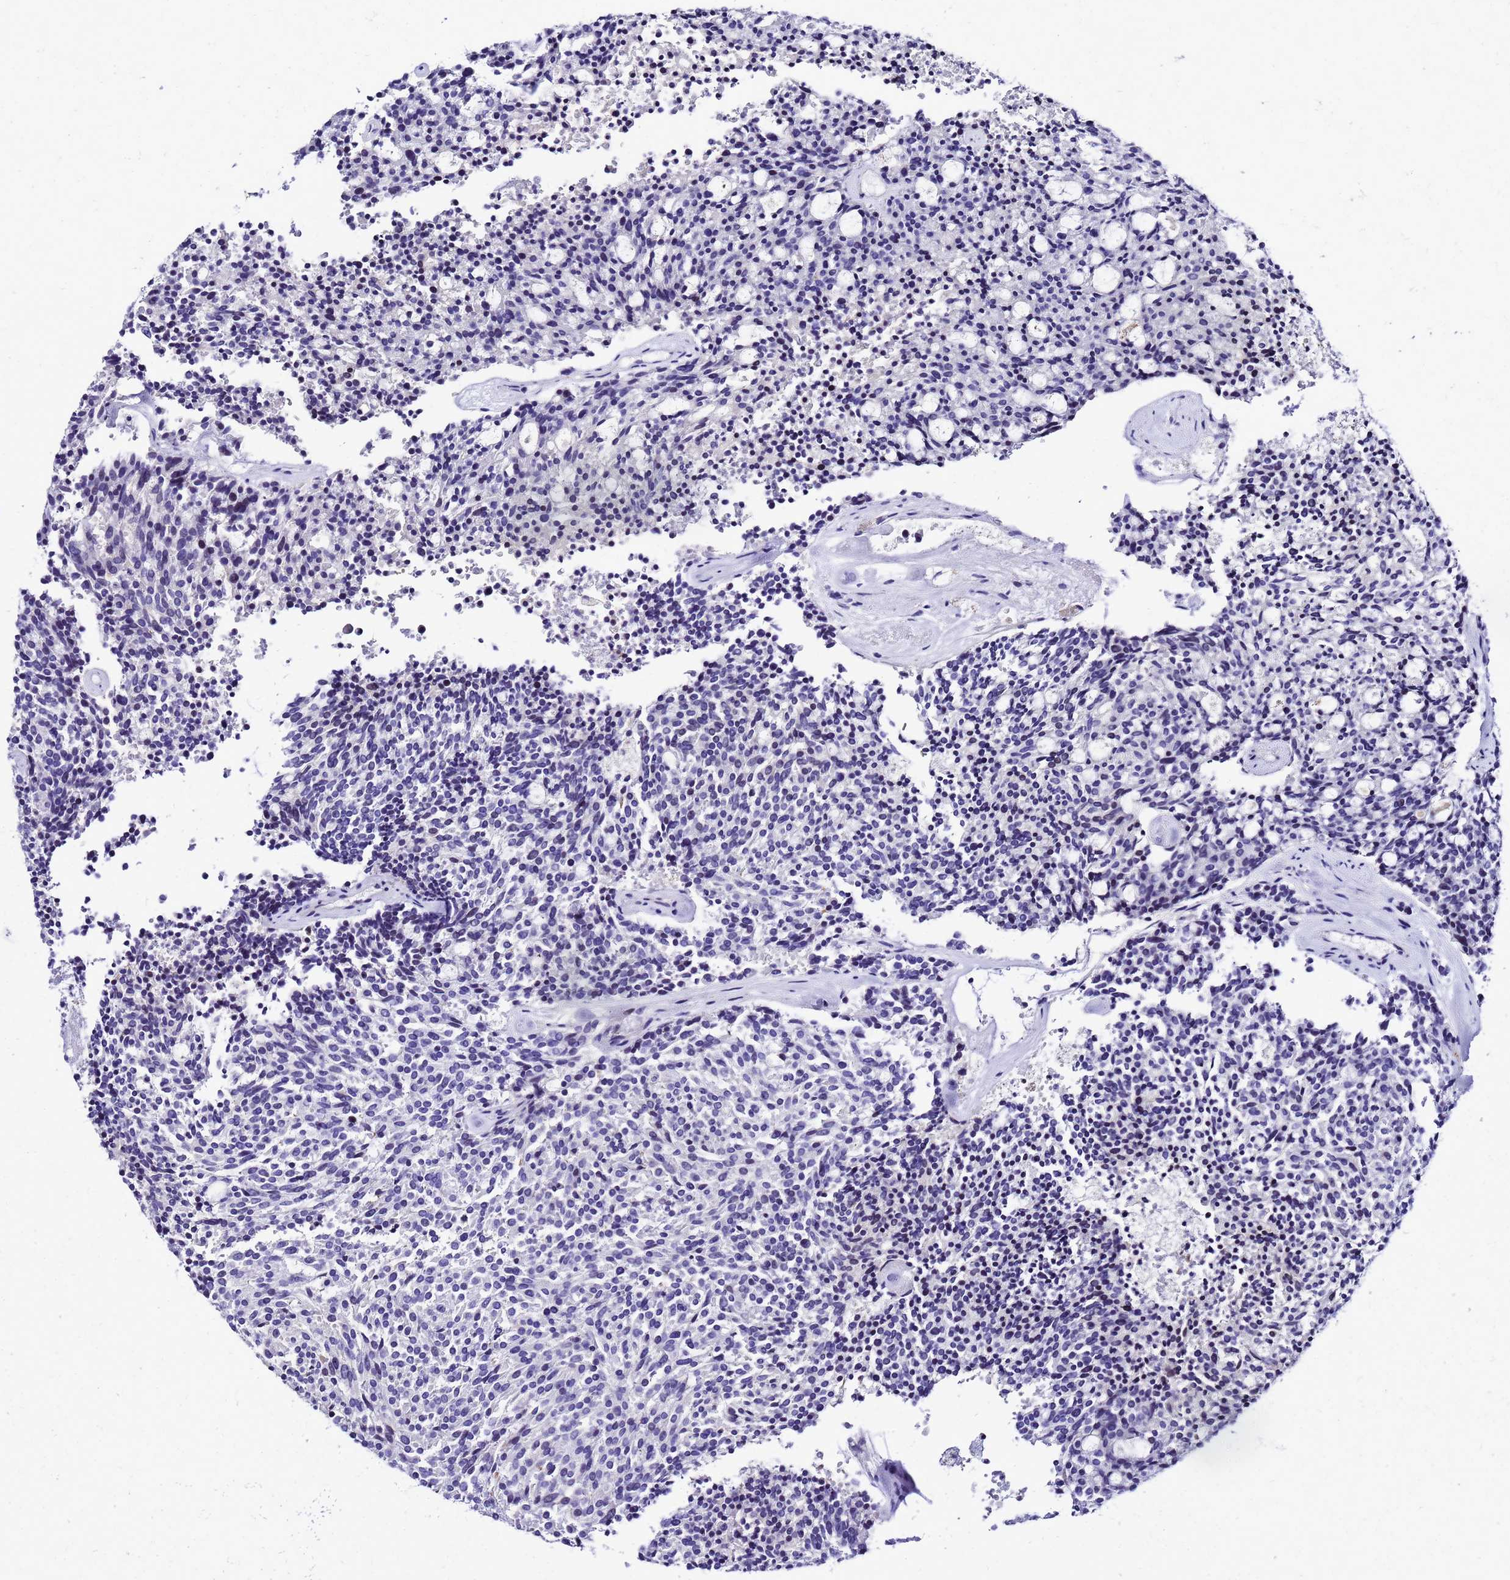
{"staining": {"intensity": "negative", "quantity": "none", "location": "none"}, "tissue": "carcinoid", "cell_type": "Tumor cells", "image_type": "cancer", "snomed": [{"axis": "morphology", "description": "Carcinoid, malignant, NOS"}, {"axis": "topography", "description": "Pancreas"}], "caption": "IHC of malignant carcinoid shows no staining in tumor cells.", "gene": "SMIM21", "patient": {"sex": "female", "age": 54}}